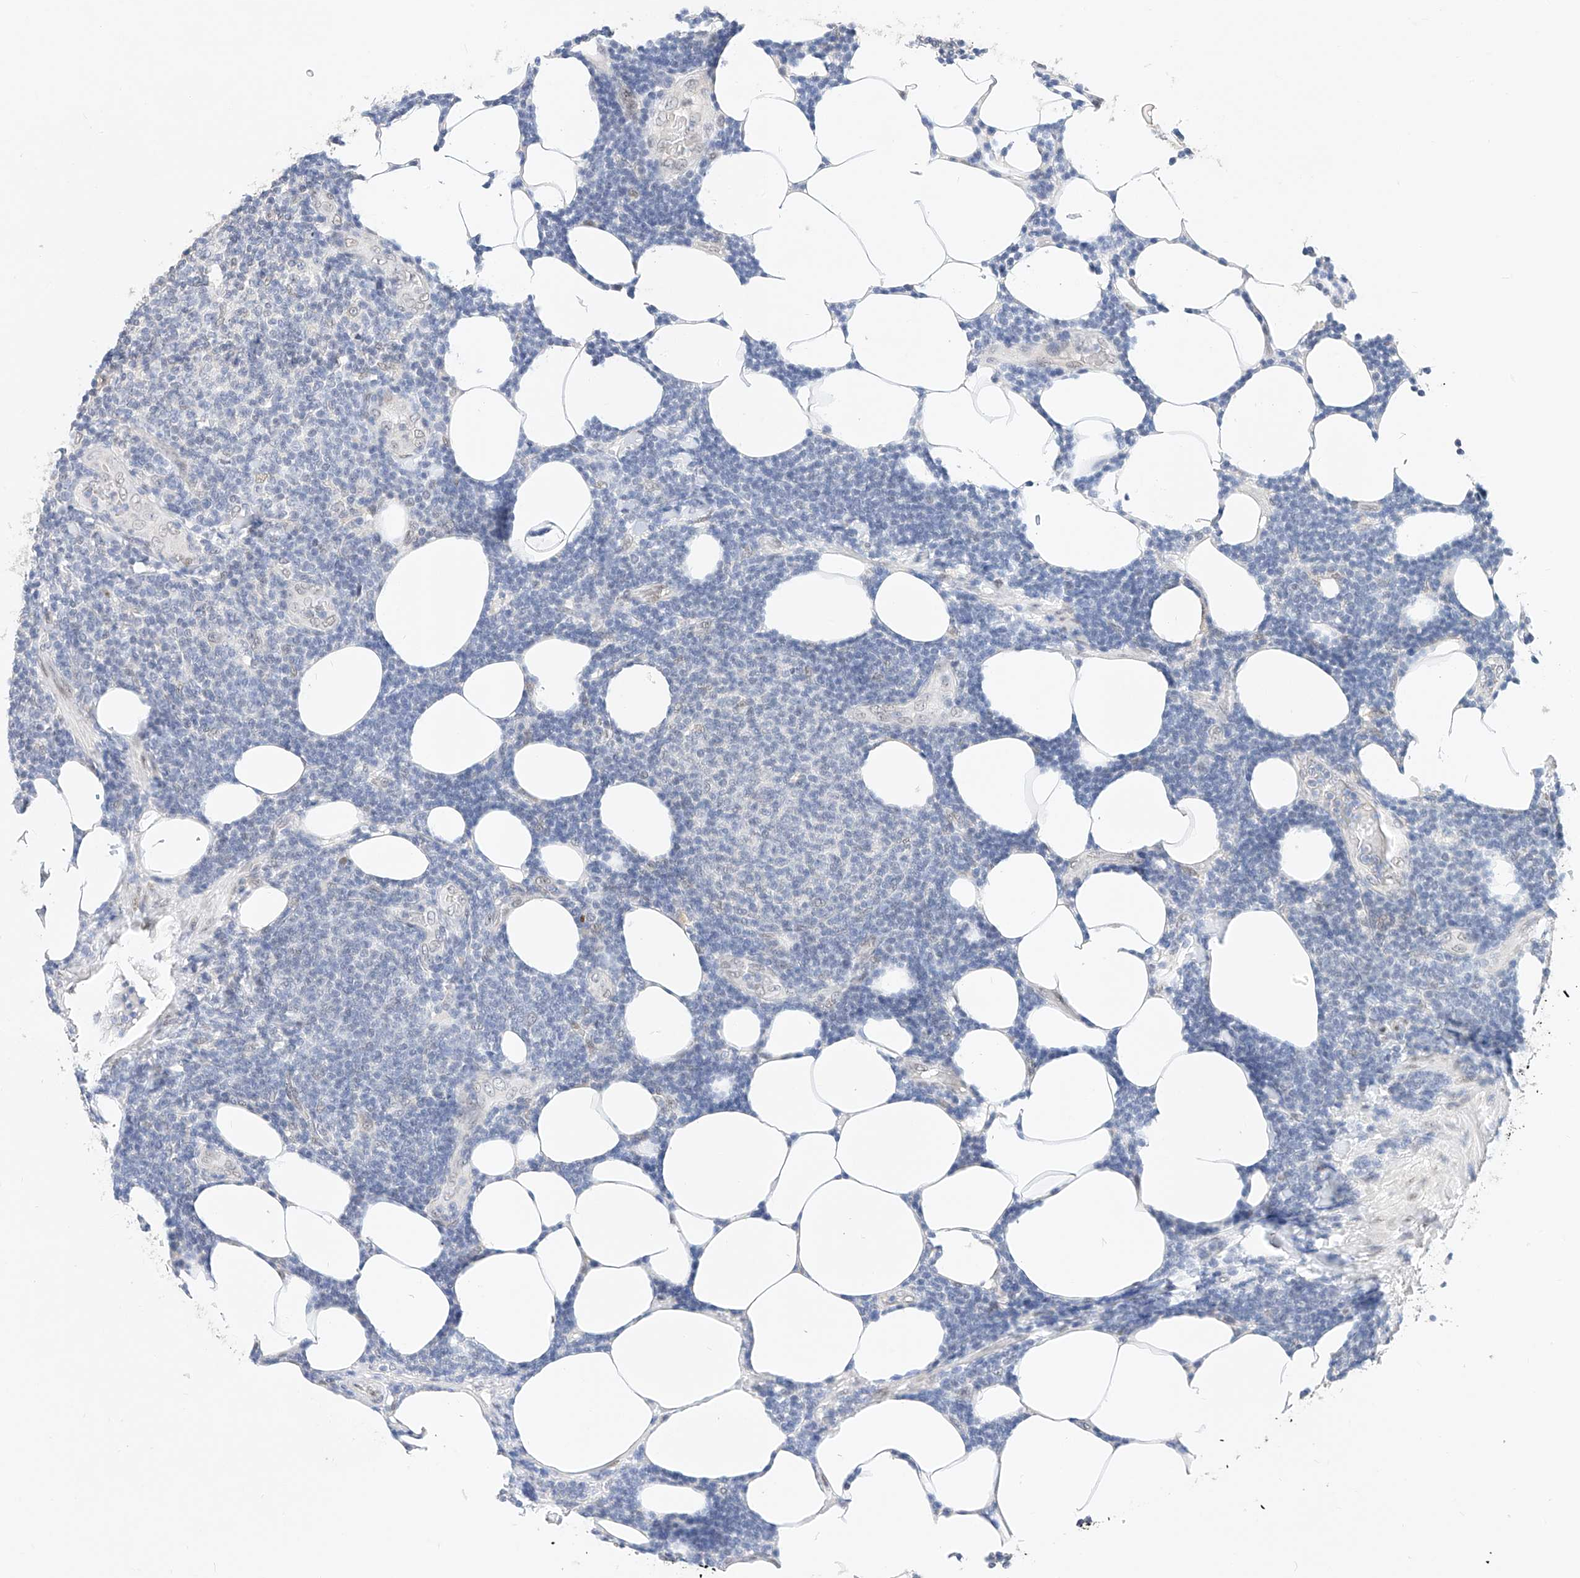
{"staining": {"intensity": "negative", "quantity": "none", "location": "none"}, "tissue": "lymphoma", "cell_type": "Tumor cells", "image_type": "cancer", "snomed": [{"axis": "morphology", "description": "Malignant lymphoma, non-Hodgkin's type, Low grade"}, {"axis": "topography", "description": "Lymph node"}], "caption": "This is an immunohistochemistry (IHC) photomicrograph of low-grade malignant lymphoma, non-Hodgkin's type. There is no expression in tumor cells.", "gene": "KCNJ1", "patient": {"sex": "male", "age": 66}}